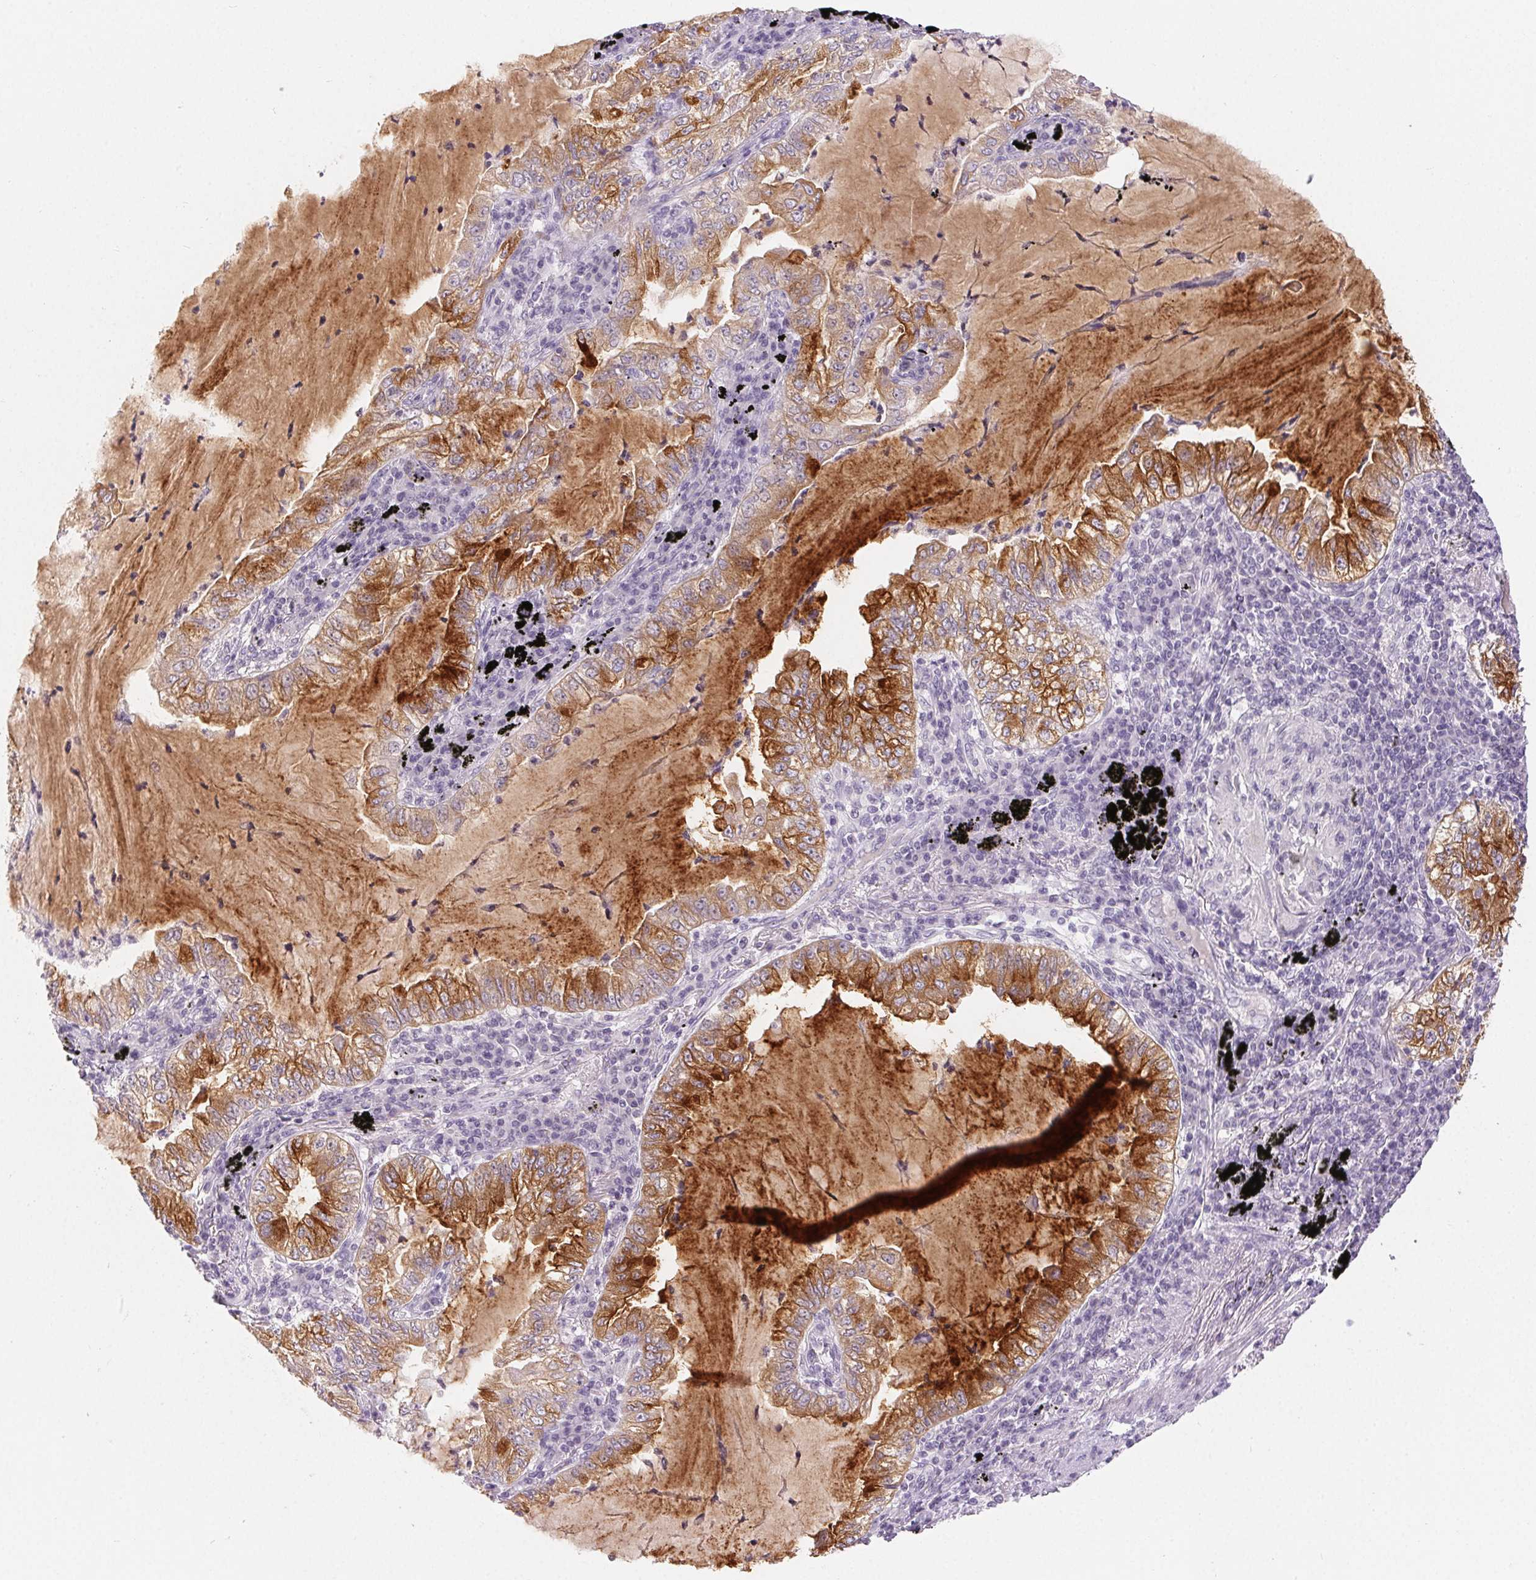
{"staining": {"intensity": "moderate", "quantity": "25%-75%", "location": "cytoplasmic/membranous"}, "tissue": "lung cancer", "cell_type": "Tumor cells", "image_type": "cancer", "snomed": [{"axis": "morphology", "description": "Adenocarcinoma, NOS"}, {"axis": "topography", "description": "Lung"}], "caption": "Tumor cells reveal medium levels of moderate cytoplasmic/membranous expression in about 25%-75% of cells in human lung adenocarcinoma.", "gene": "SFTPD", "patient": {"sex": "female", "age": 73}}